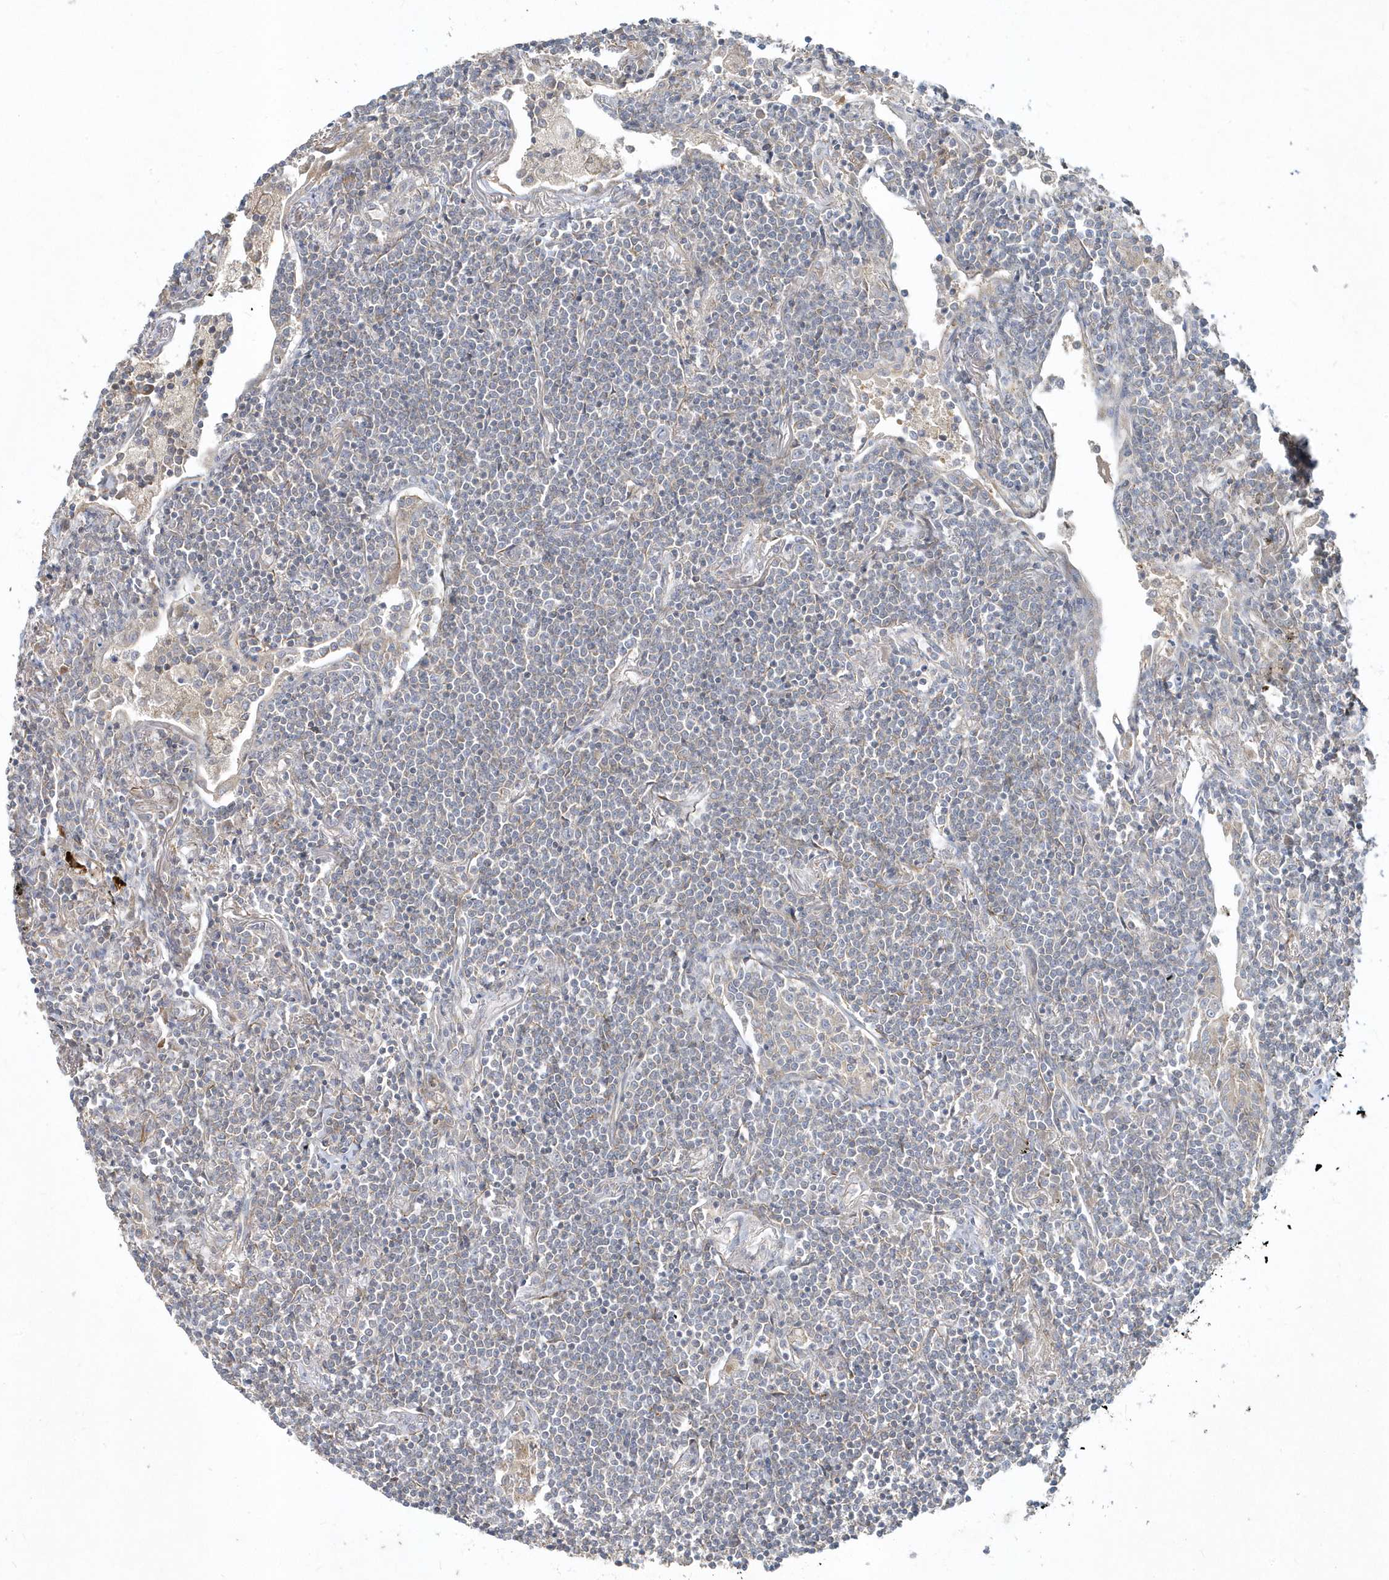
{"staining": {"intensity": "negative", "quantity": "none", "location": "none"}, "tissue": "lymphoma", "cell_type": "Tumor cells", "image_type": "cancer", "snomed": [{"axis": "morphology", "description": "Malignant lymphoma, non-Hodgkin's type, Low grade"}, {"axis": "topography", "description": "Lung"}], "caption": "DAB immunohistochemical staining of low-grade malignant lymphoma, non-Hodgkin's type exhibits no significant positivity in tumor cells.", "gene": "LEXM", "patient": {"sex": "female", "age": 71}}